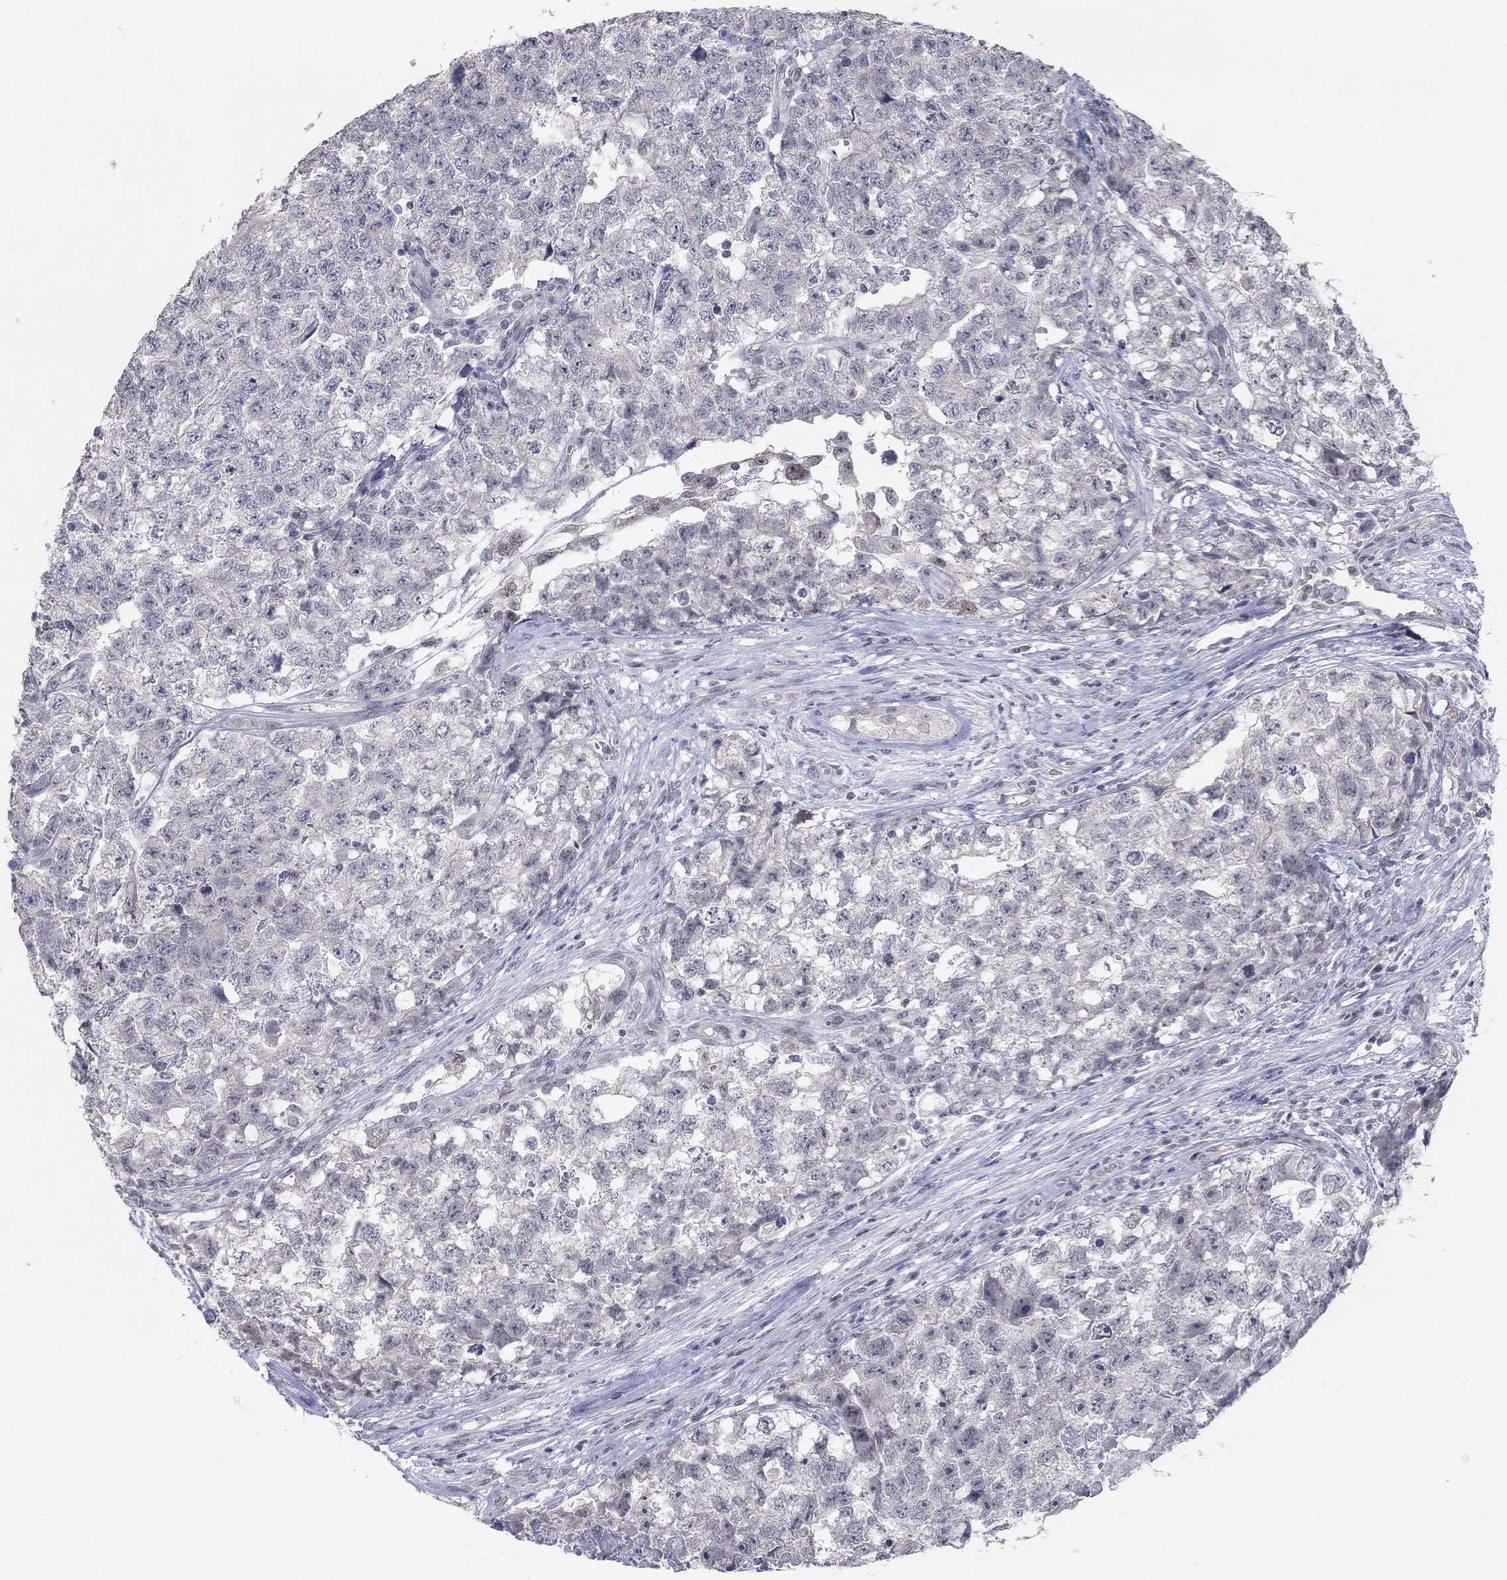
{"staining": {"intensity": "negative", "quantity": "none", "location": "none"}, "tissue": "testis cancer", "cell_type": "Tumor cells", "image_type": "cancer", "snomed": [{"axis": "morphology", "description": "Seminoma, NOS"}, {"axis": "morphology", "description": "Carcinoma, Embryonal, NOS"}, {"axis": "topography", "description": "Testis"}], "caption": "Tumor cells show no significant protein positivity in testis embryonal carcinoma.", "gene": "SLC22A2", "patient": {"sex": "male", "age": 22}}